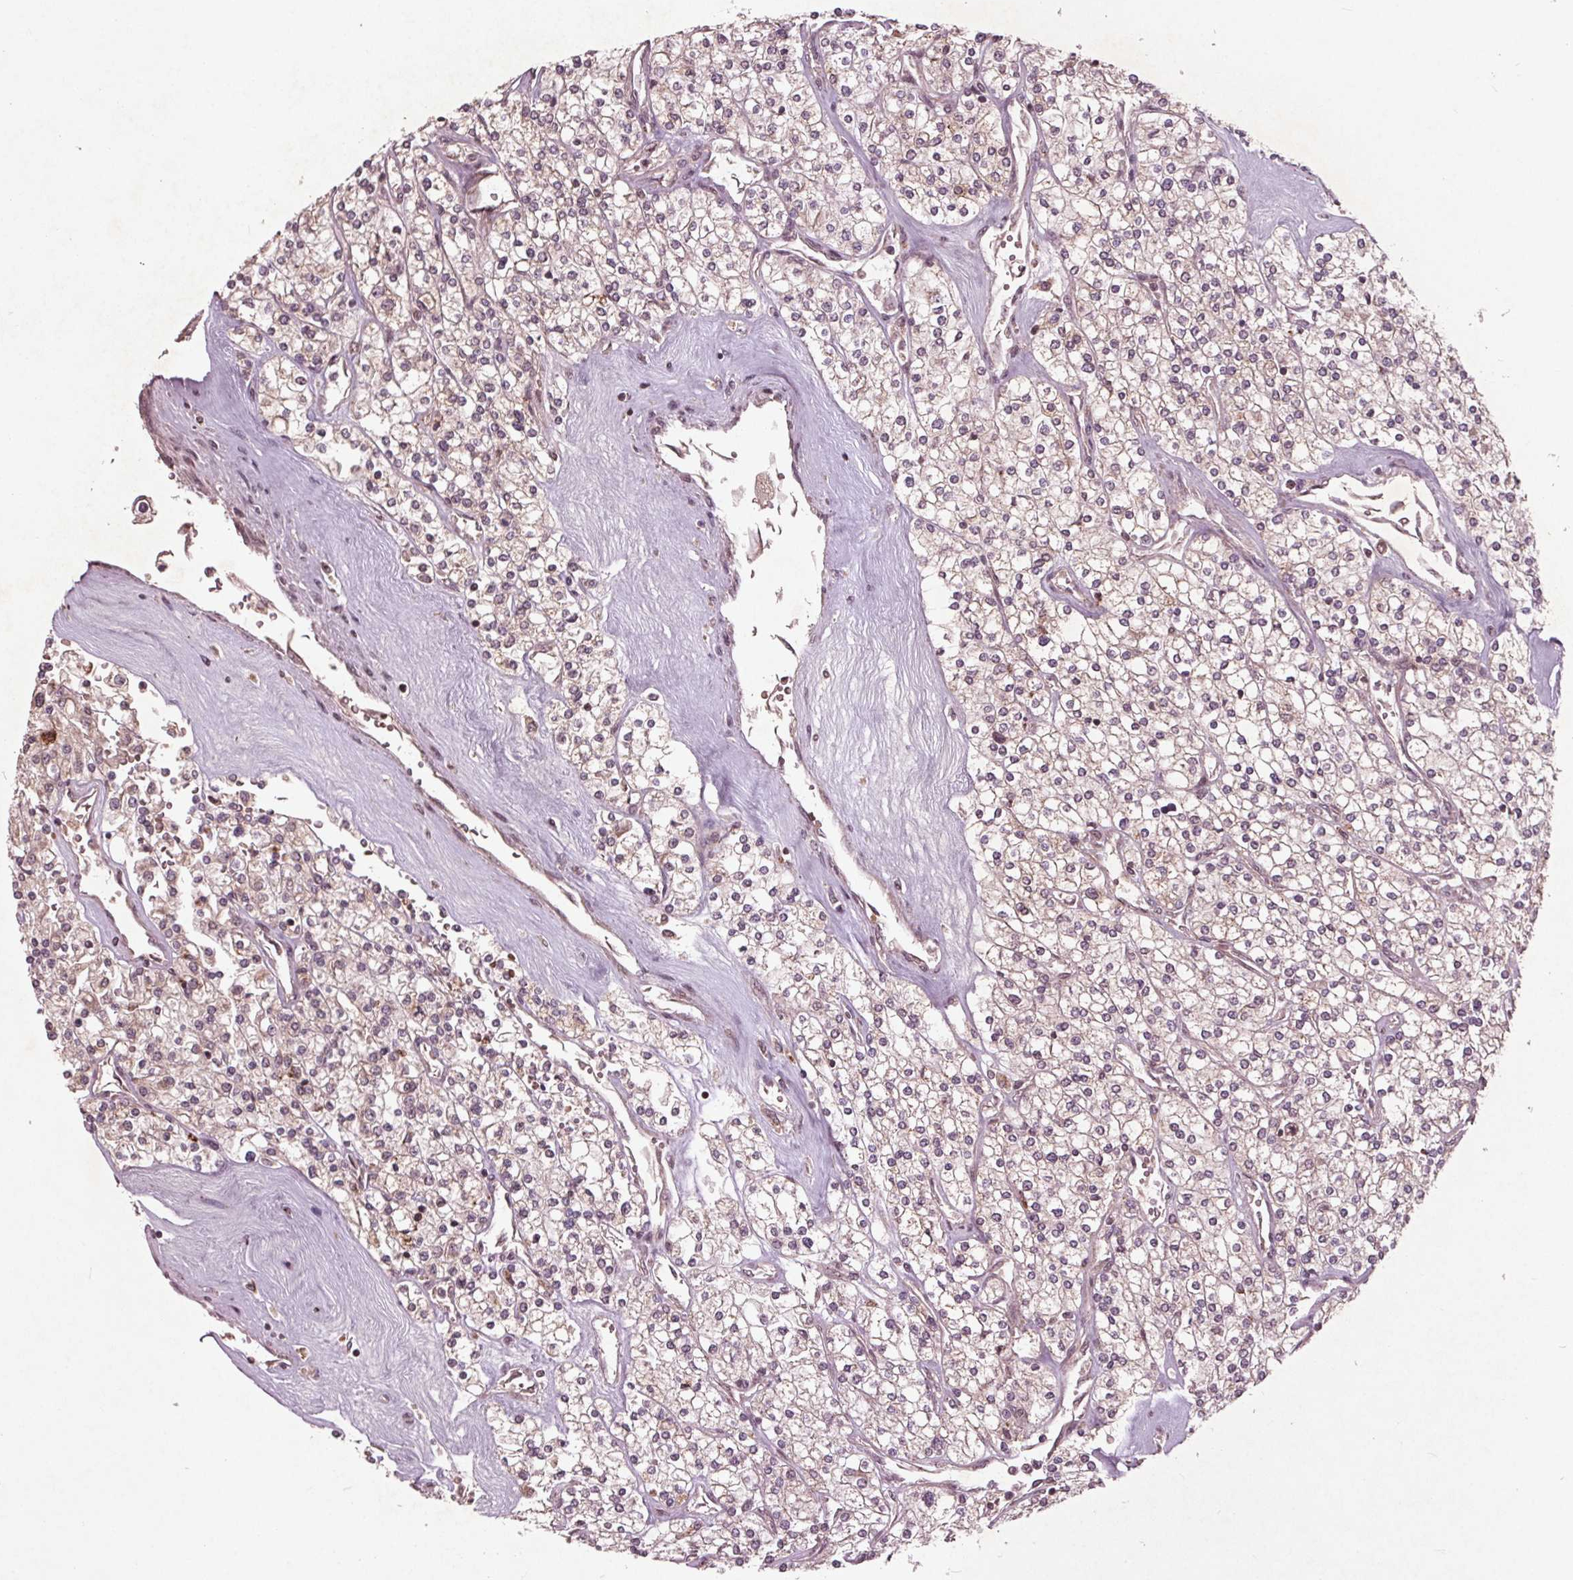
{"staining": {"intensity": "negative", "quantity": "none", "location": "none"}, "tissue": "renal cancer", "cell_type": "Tumor cells", "image_type": "cancer", "snomed": [{"axis": "morphology", "description": "Adenocarcinoma, NOS"}, {"axis": "topography", "description": "Kidney"}], "caption": "The image displays no staining of tumor cells in renal cancer.", "gene": "CDKL4", "patient": {"sex": "male", "age": 80}}